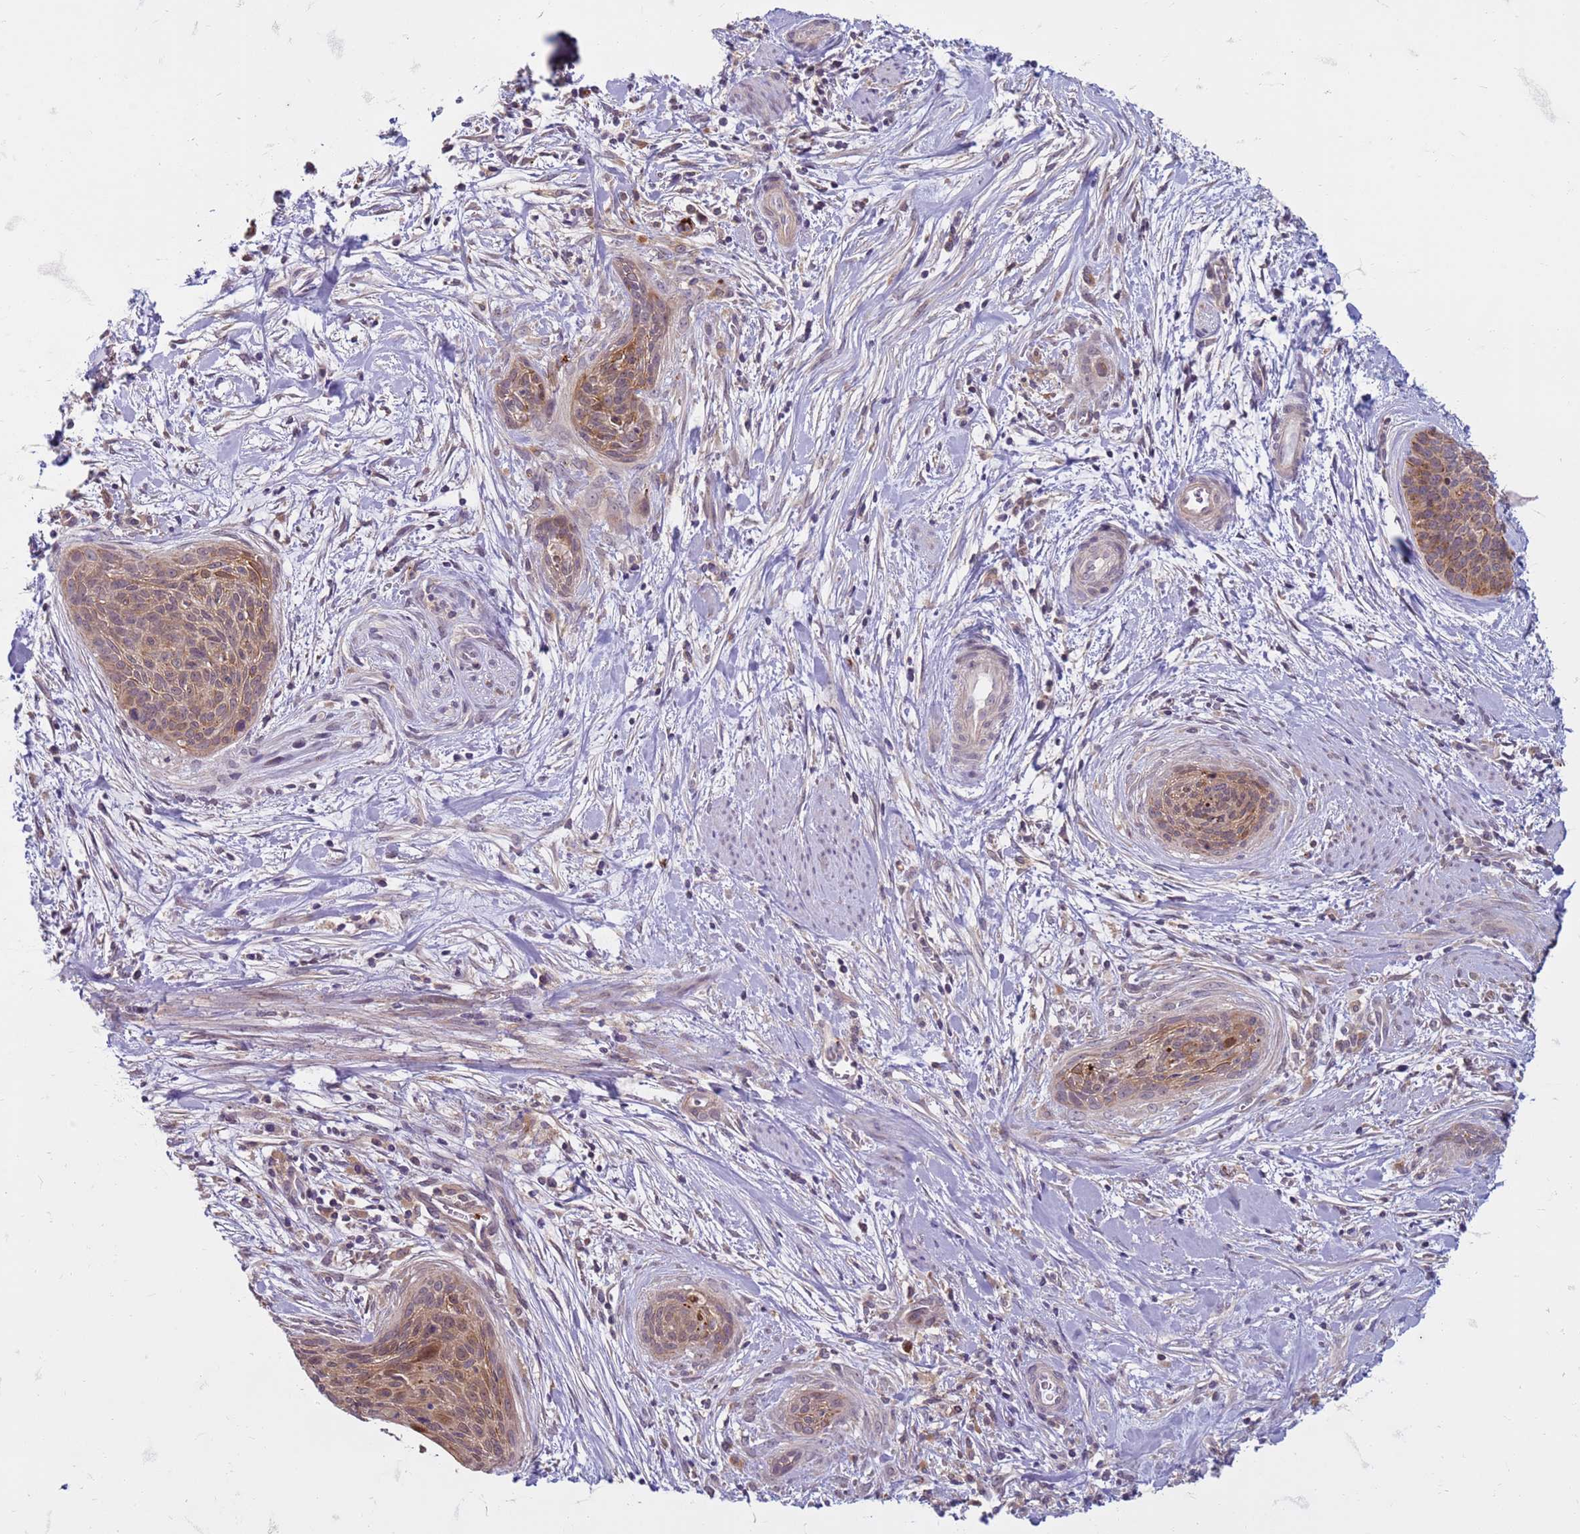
{"staining": {"intensity": "weak", "quantity": ">75%", "location": "cytoplasmic/membranous"}, "tissue": "cervical cancer", "cell_type": "Tumor cells", "image_type": "cancer", "snomed": [{"axis": "morphology", "description": "Squamous cell carcinoma, NOS"}, {"axis": "topography", "description": "Cervix"}], "caption": "Immunohistochemistry photomicrograph of neoplastic tissue: cervical squamous cell carcinoma stained using immunohistochemistry (IHC) reveals low levels of weak protein expression localized specifically in the cytoplasmic/membranous of tumor cells, appearing as a cytoplasmic/membranous brown color.", "gene": "SLC15A3", "patient": {"sex": "female", "age": 55}}